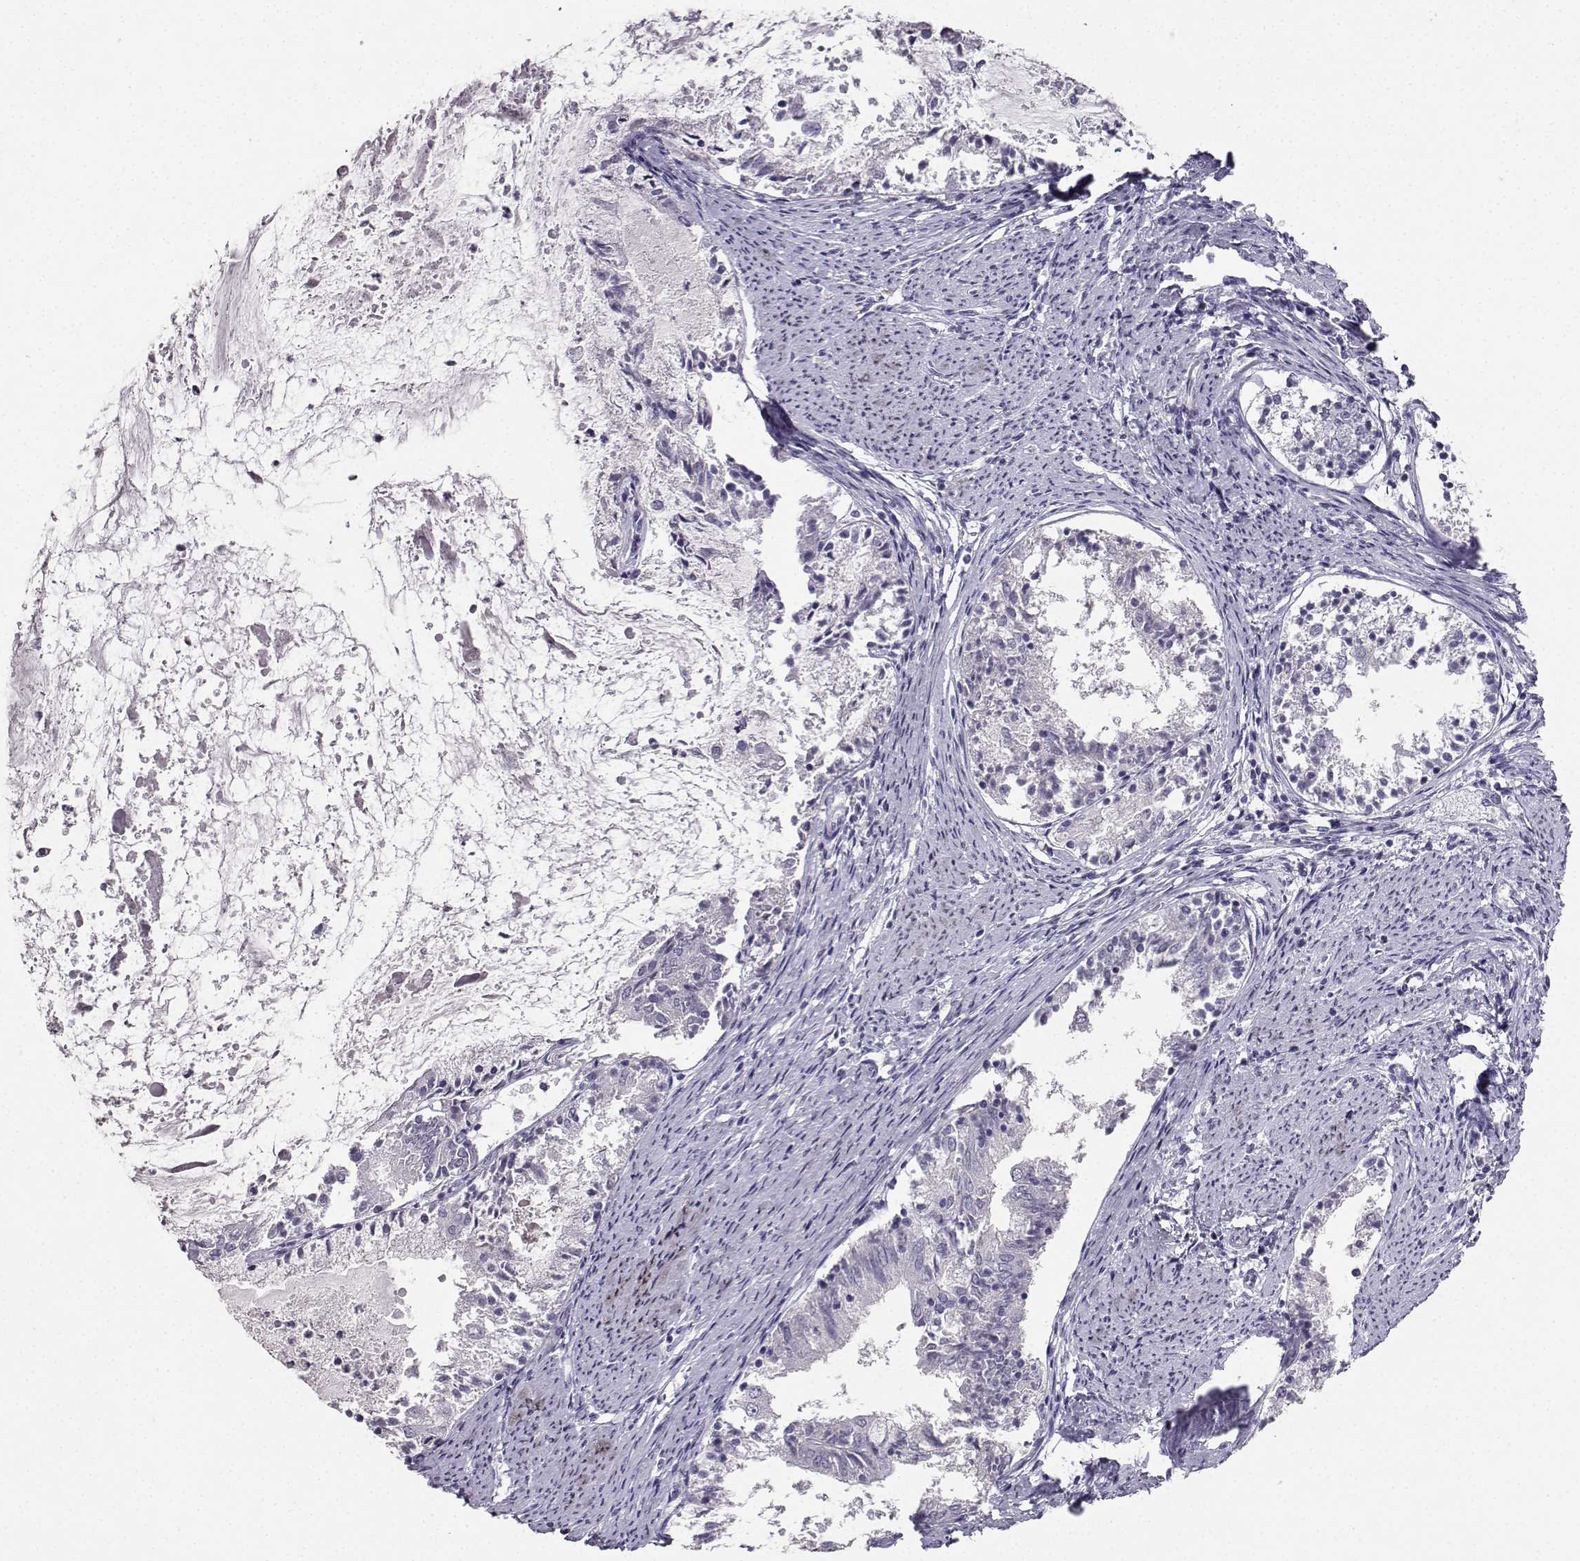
{"staining": {"intensity": "negative", "quantity": "none", "location": "none"}, "tissue": "endometrial cancer", "cell_type": "Tumor cells", "image_type": "cancer", "snomed": [{"axis": "morphology", "description": "Adenocarcinoma, NOS"}, {"axis": "topography", "description": "Endometrium"}], "caption": "IHC of adenocarcinoma (endometrial) exhibits no positivity in tumor cells.", "gene": "CARTPT", "patient": {"sex": "female", "age": 57}}